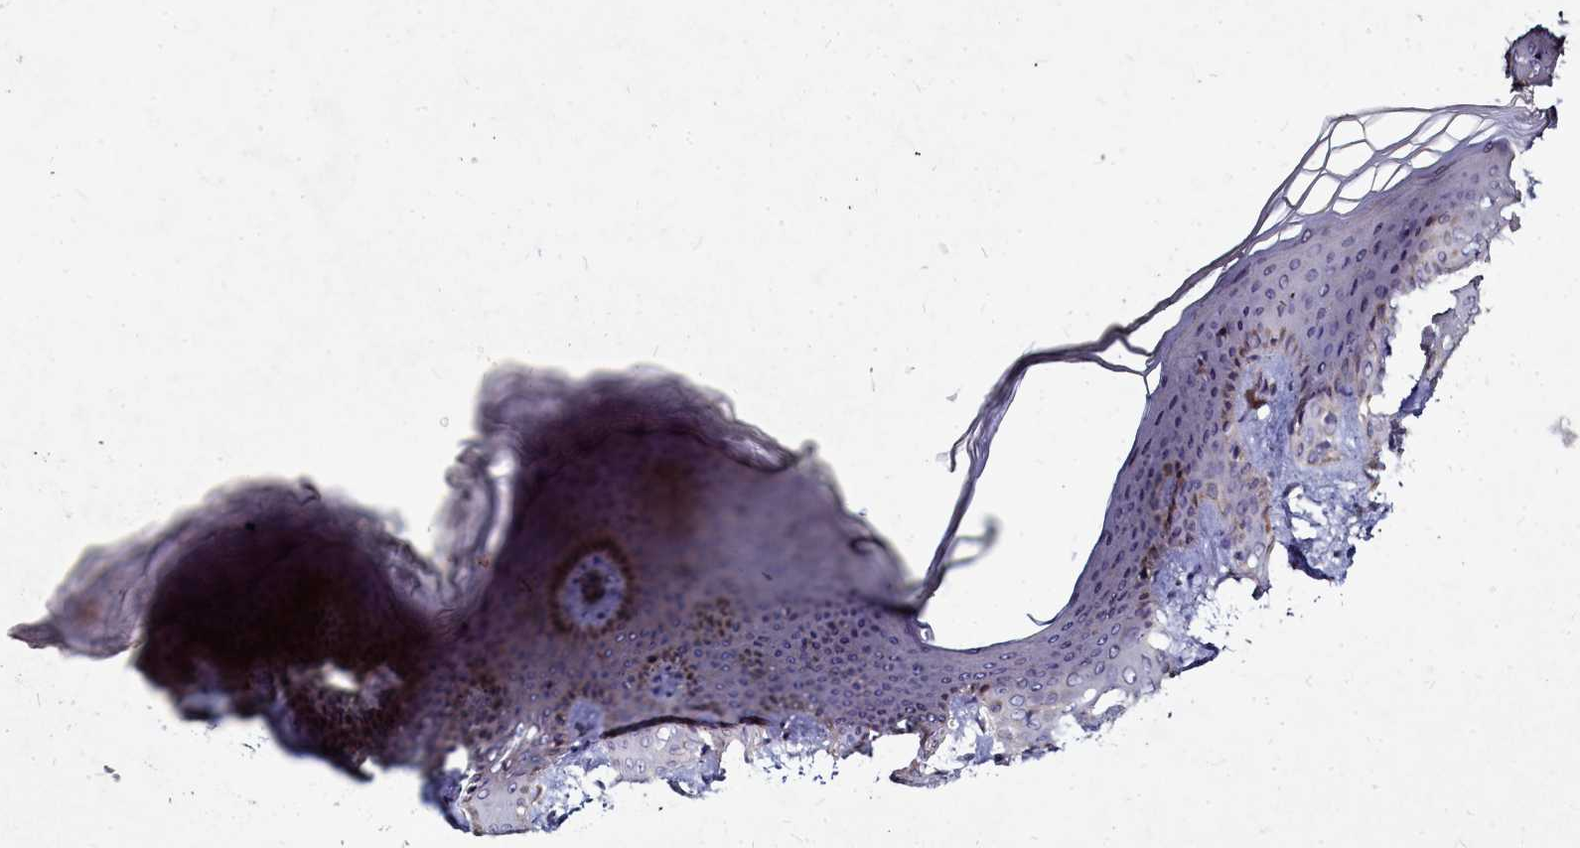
{"staining": {"intensity": "weak", "quantity": ">75%", "location": "cytoplasmic/membranous"}, "tissue": "skin", "cell_type": "Fibroblasts", "image_type": "normal", "snomed": [{"axis": "morphology", "description": "Normal tissue, NOS"}, {"axis": "topography", "description": "Skin"}], "caption": "Protein staining of unremarkable skin reveals weak cytoplasmic/membranous positivity in approximately >75% of fibroblasts. (DAB = brown stain, brightfield microscopy at high magnification).", "gene": "NCKAP1L", "patient": {"sex": "male", "age": 36}}